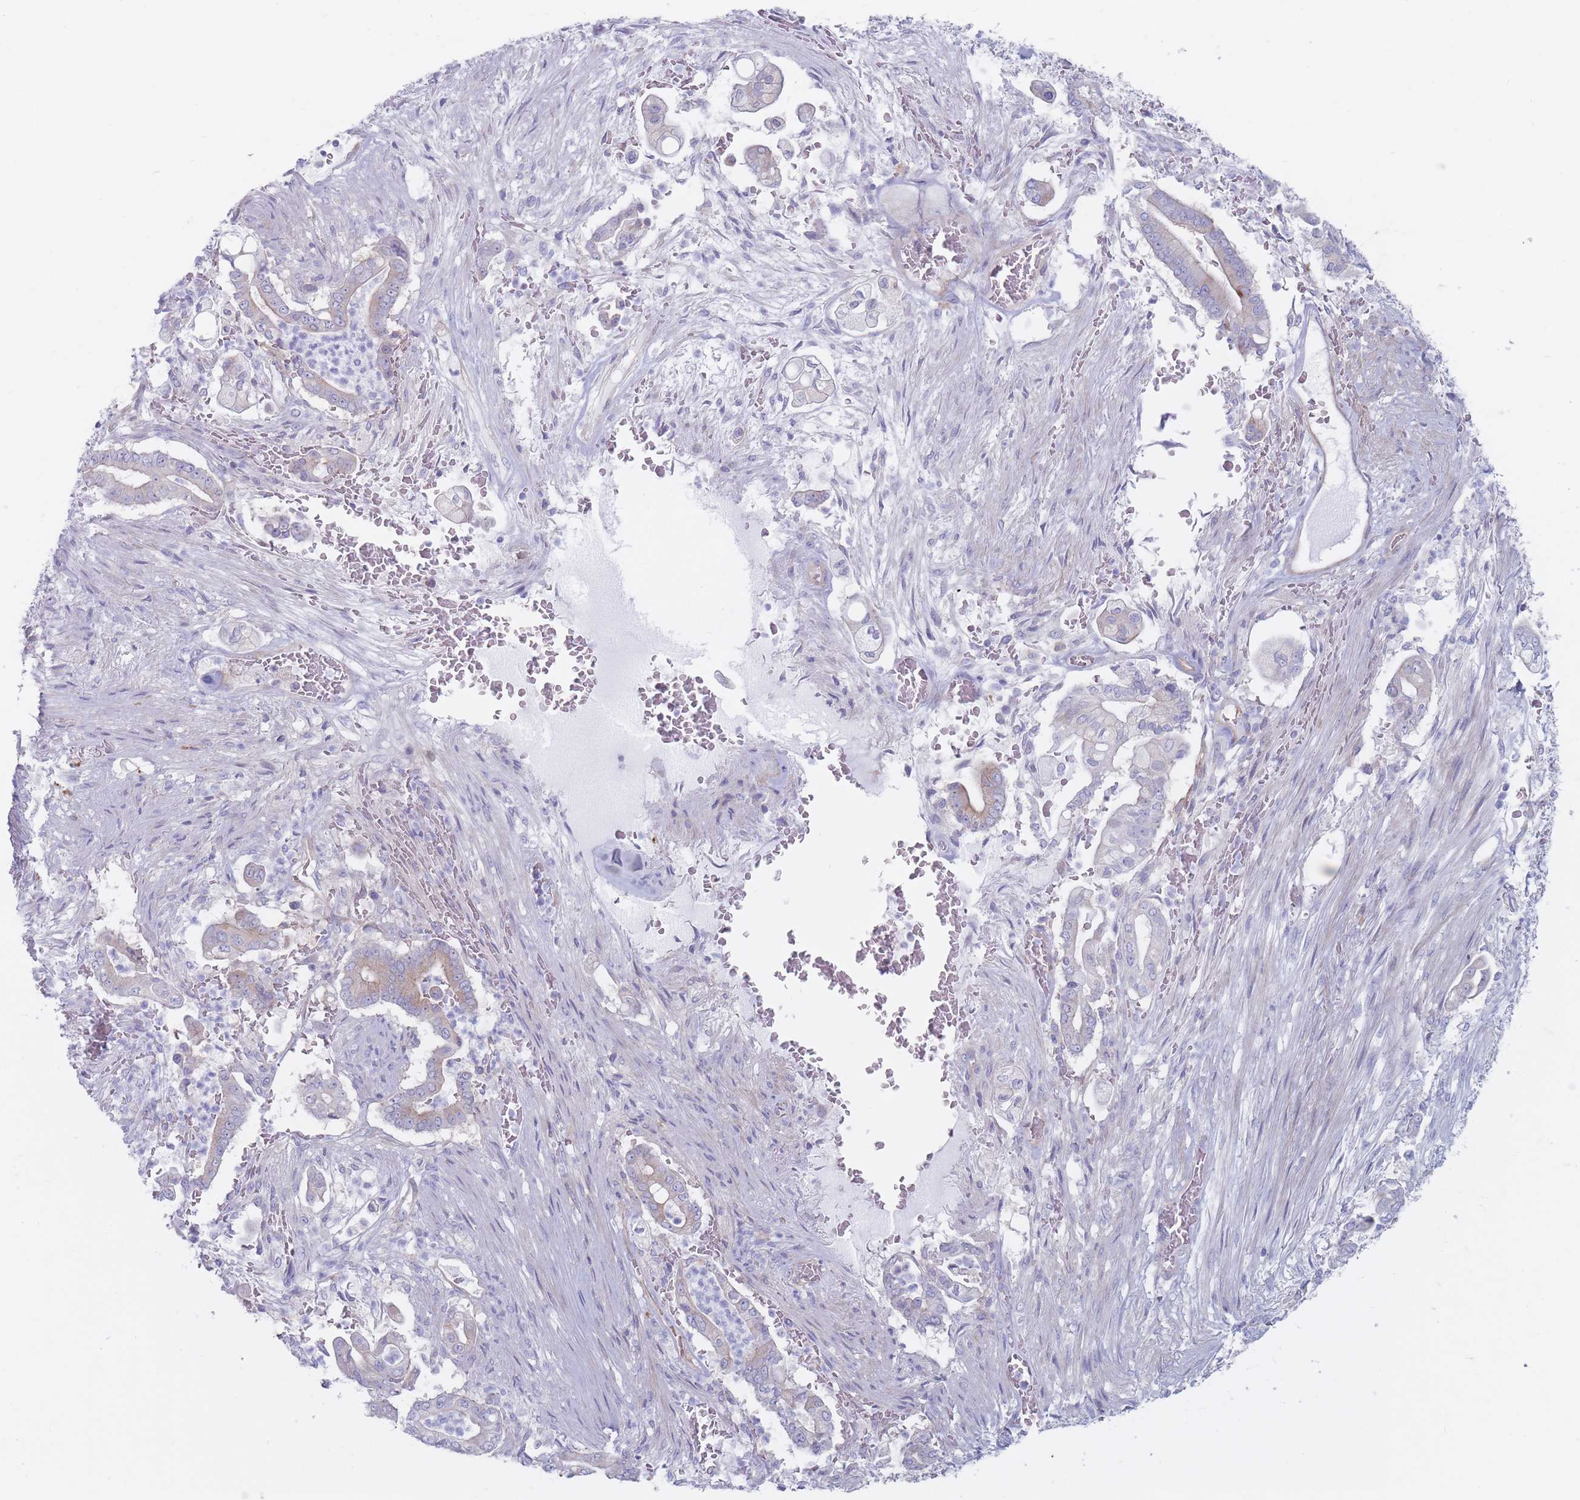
{"staining": {"intensity": "negative", "quantity": "none", "location": "none"}, "tissue": "pancreatic cancer", "cell_type": "Tumor cells", "image_type": "cancer", "snomed": [{"axis": "morphology", "description": "Adenocarcinoma, NOS"}, {"axis": "topography", "description": "Pancreas"}], "caption": "IHC micrograph of human pancreatic cancer (adenocarcinoma) stained for a protein (brown), which displays no positivity in tumor cells. Brightfield microscopy of IHC stained with DAB (3,3'-diaminobenzidine) (brown) and hematoxylin (blue), captured at high magnification.", "gene": "PLPP1", "patient": {"sex": "female", "age": 69}}